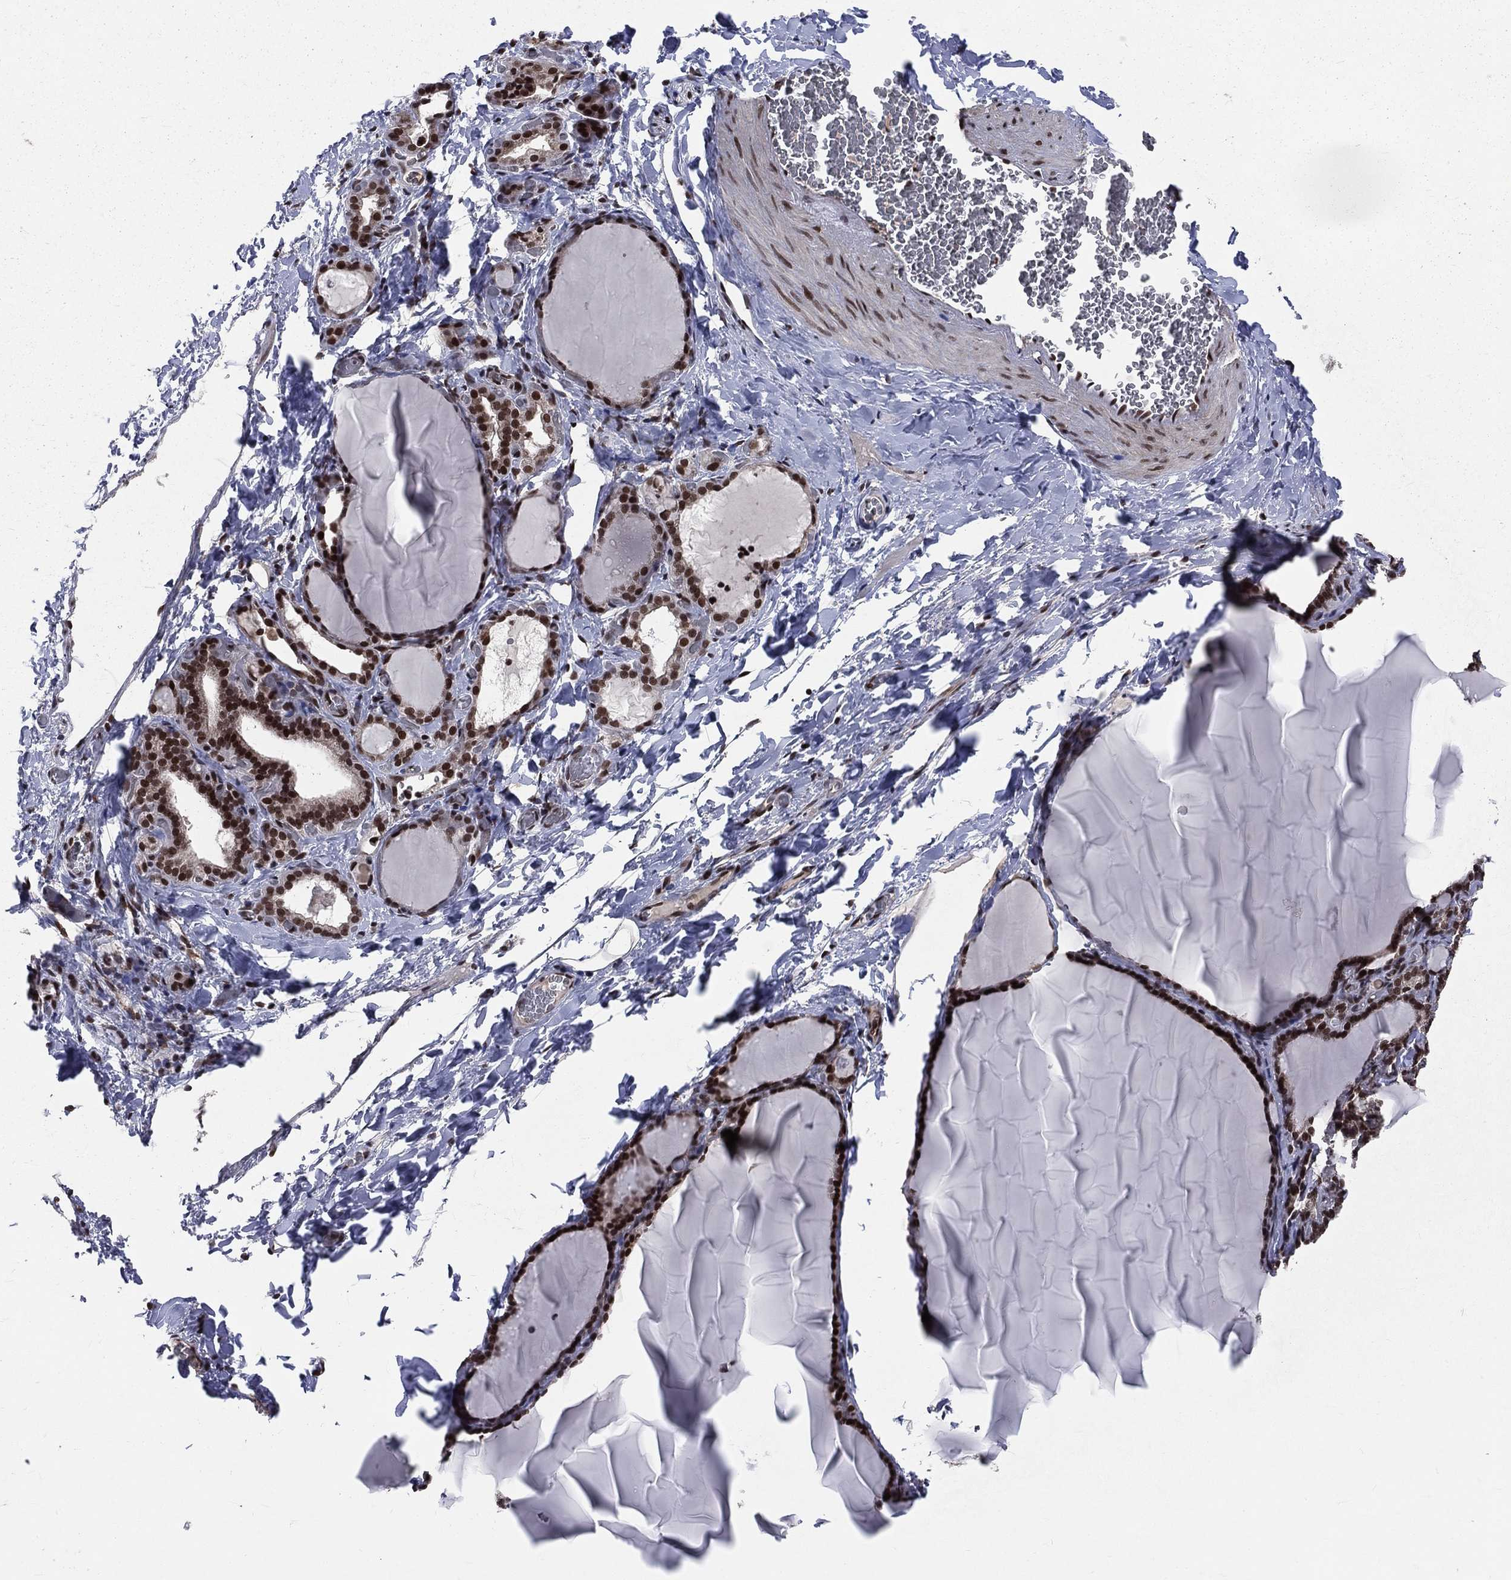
{"staining": {"intensity": "strong", "quantity": ">75%", "location": "nuclear"}, "tissue": "thyroid gland", "cell_type": "Glandular cells", "image_type": "normal", "snomed": [{"axis": "morphology", "description": "Normal tissue, NOS"}, {"axis": "morphology", "description": "Hyperplasia, NOS"}, {"axis": "topography", "description": "Thyroid gland"}], "caption": "High-magnification brightfield microscopy of normal thyroid gland stained with DAB (3,3'-diaminobenzidine) (brown) and counterstained with hematoxylin (blue). glandular cells exhibit strong nuclear expression is seen in about>75% of cells.", "gene": "SMC3", "patient": {"sex": "female", "age": 27}}